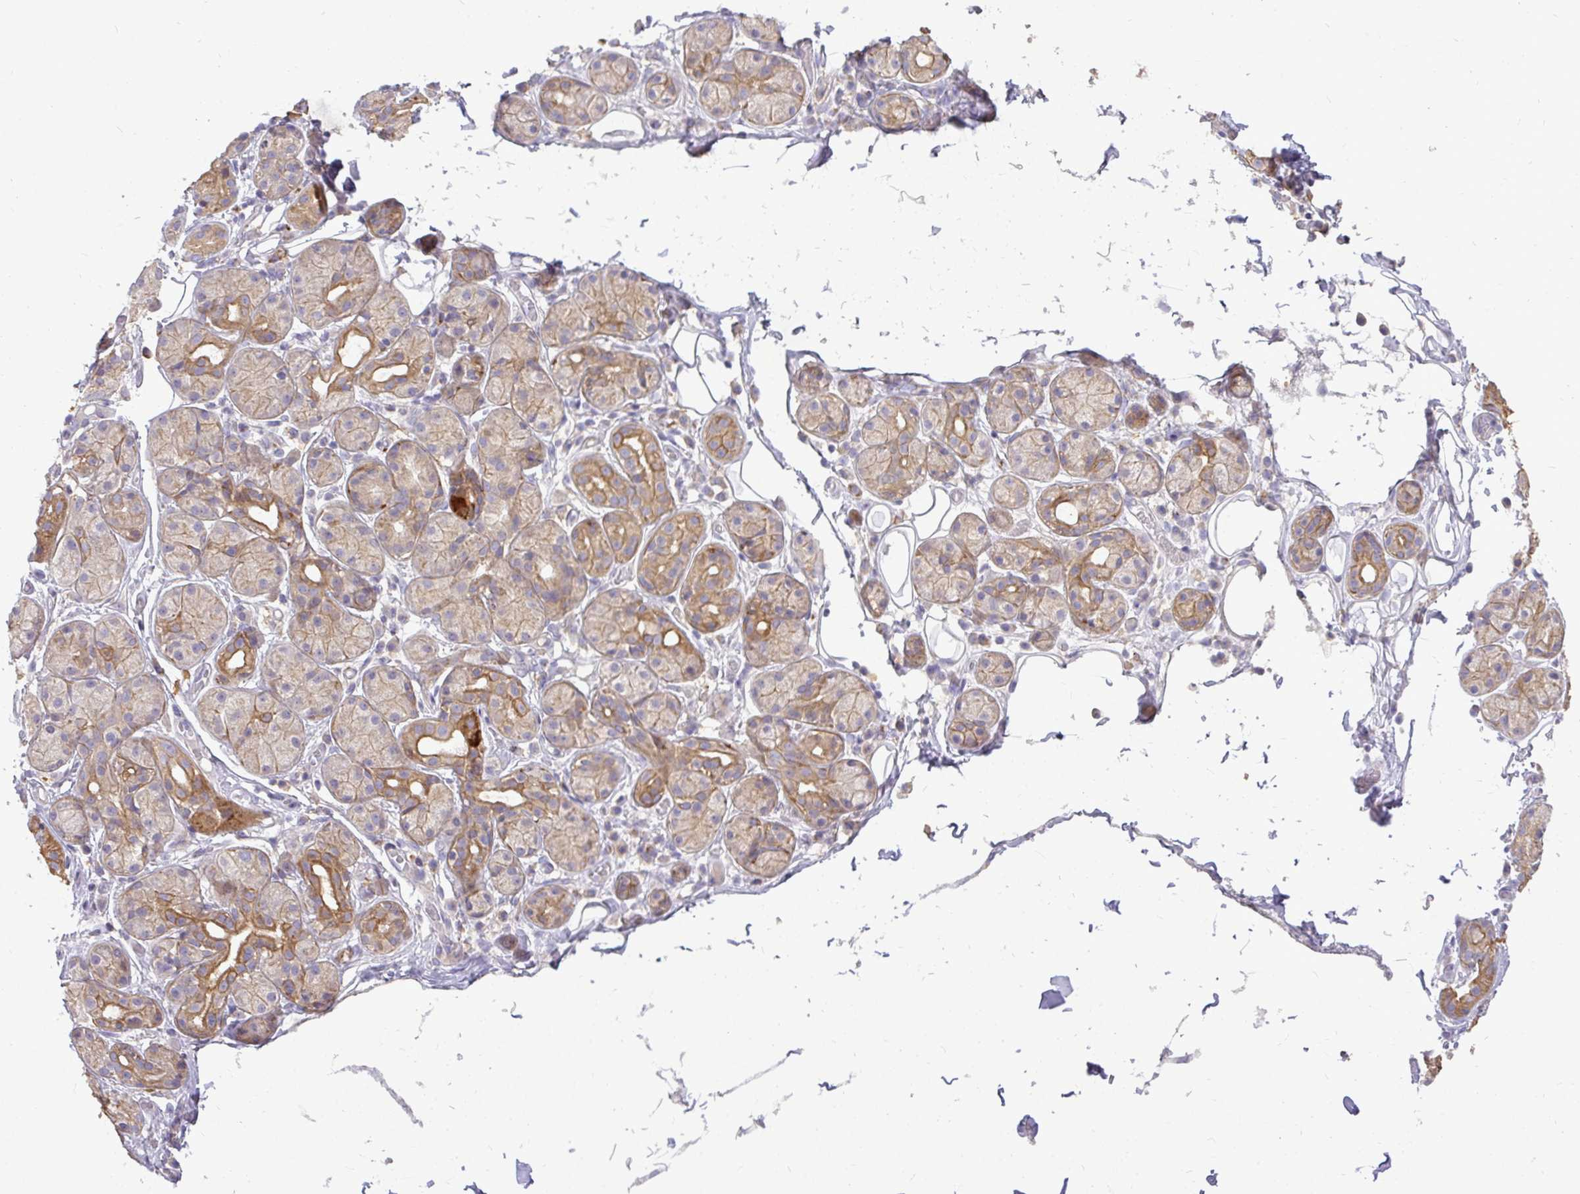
{"staining": {"intensity": "moderate", "quantity": "25%-75%", "location": "cytoplasmic/membranous"}, "tissue": "salivary gland", "cell_type": "Glandular cells", "image_type": "normal", "snomed": [{"axis": "morphology", "description": "Normal tissue, NOS"}, {"axis": "topography", "description": "Salivary gland"}, {"axis": "topography", "description": "Peripheral nerve tissue"}], "caption": "Protein staining of normal salivary gland shows moderate cytoplasmic/membranous positivity in approximately 25%-75% of glandular cells. (Brightfield microscopy of DAB IHC at high magnification).", "gene": "STRIP1", "patient": {"sex": "male", "age": 71}}